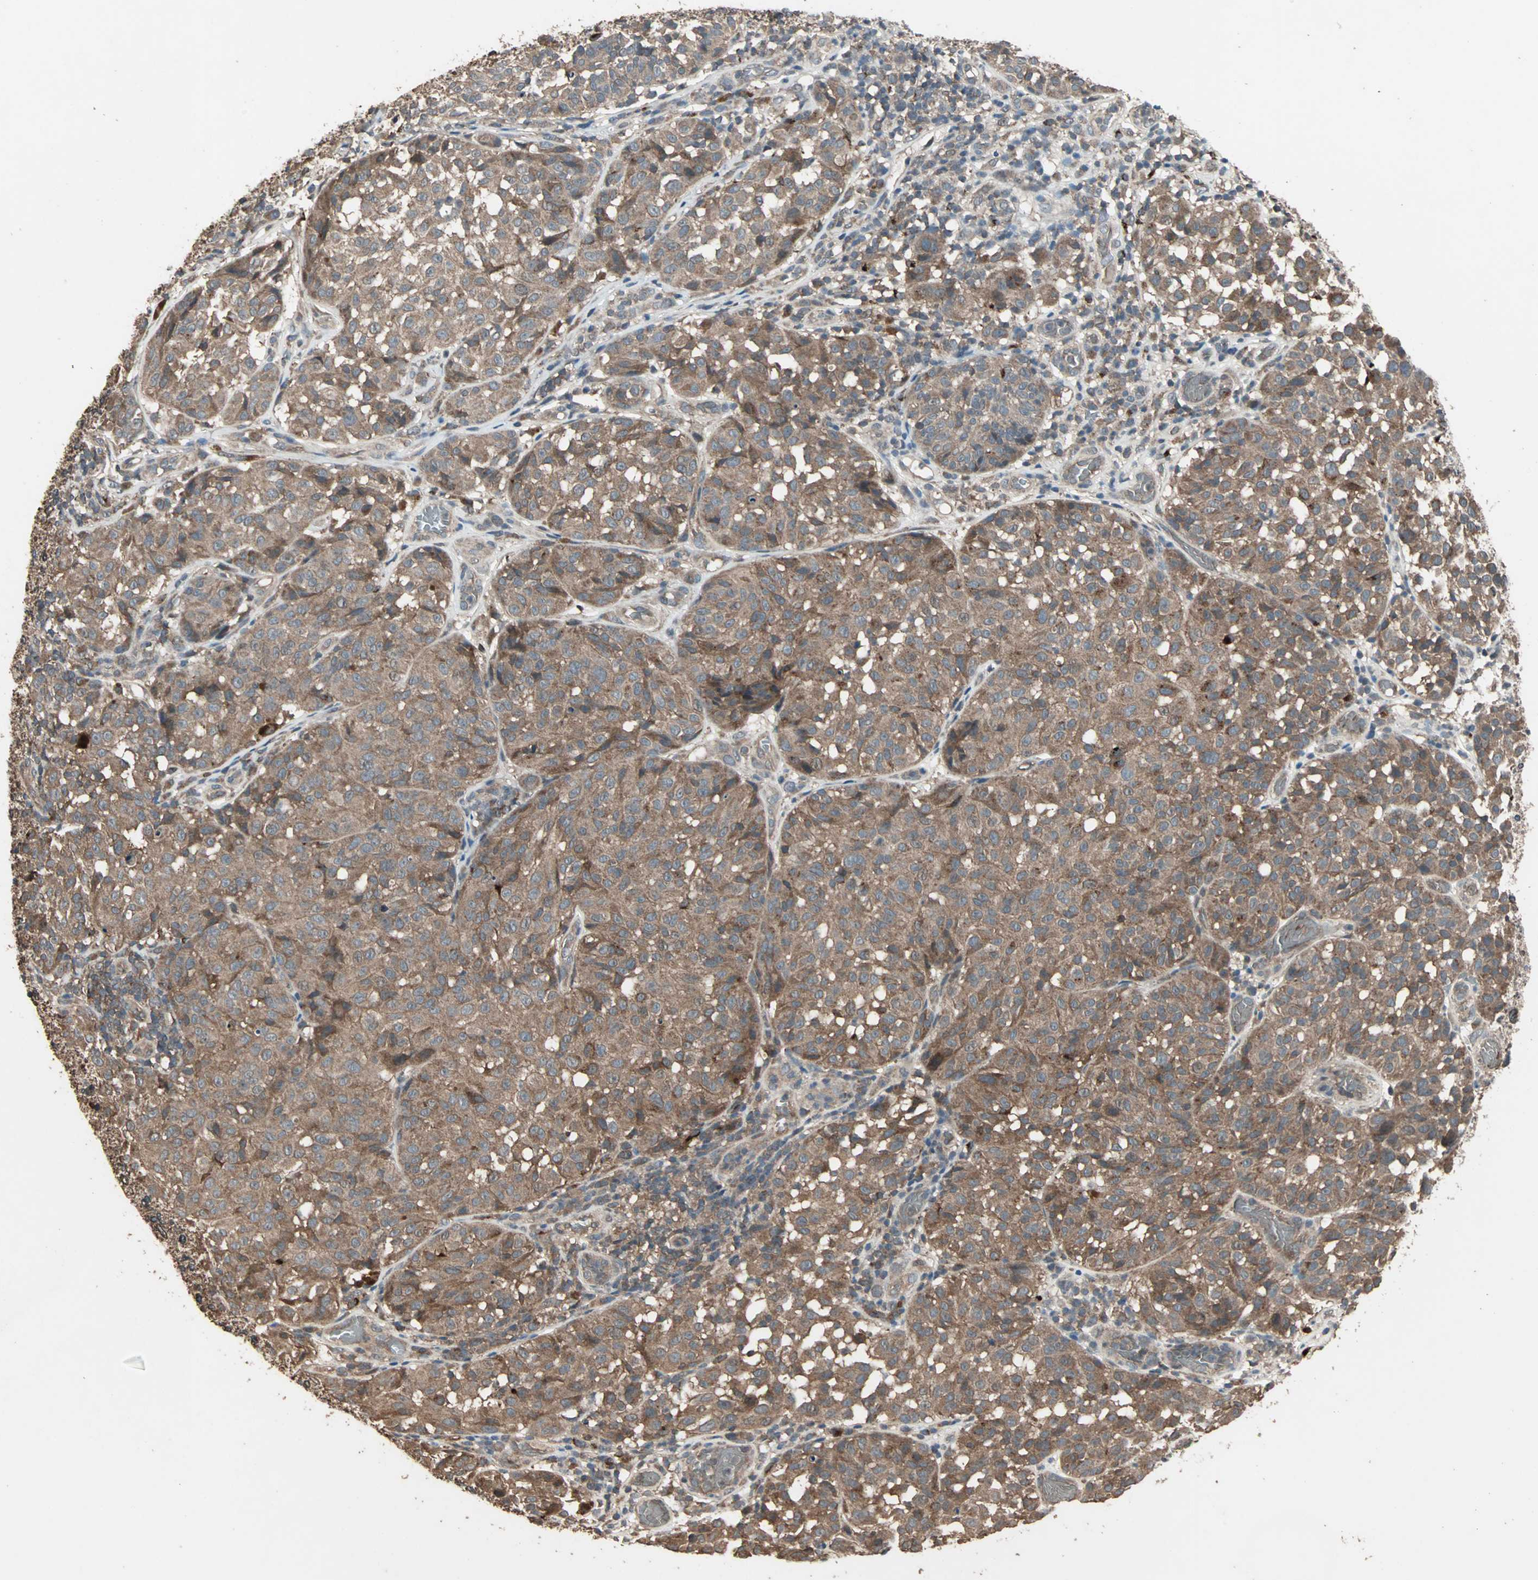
{"staining": {"intensity": "moderate", "quantity": ">75%", "location": "cytoplasmic/membranous"}, "tissue": "melanoma", "cell_type": "Tumor cells", "image_type": "cancer", "snomed": [{"axis": "morphology", "description": "Malignant melanoma, NOS"}, {"axis": "topography", "description": "Skin"}], "caption": "This photomicrograph demonstrates melanoma stained with IHC to label a protein in brown. The cytoplasmic/membranous of tumor cells show moderate positivity for the protein. Nuclei are counter-stained blue.", "gene": "UBAC1", "patient": {"sex": "female", "age": 46}}